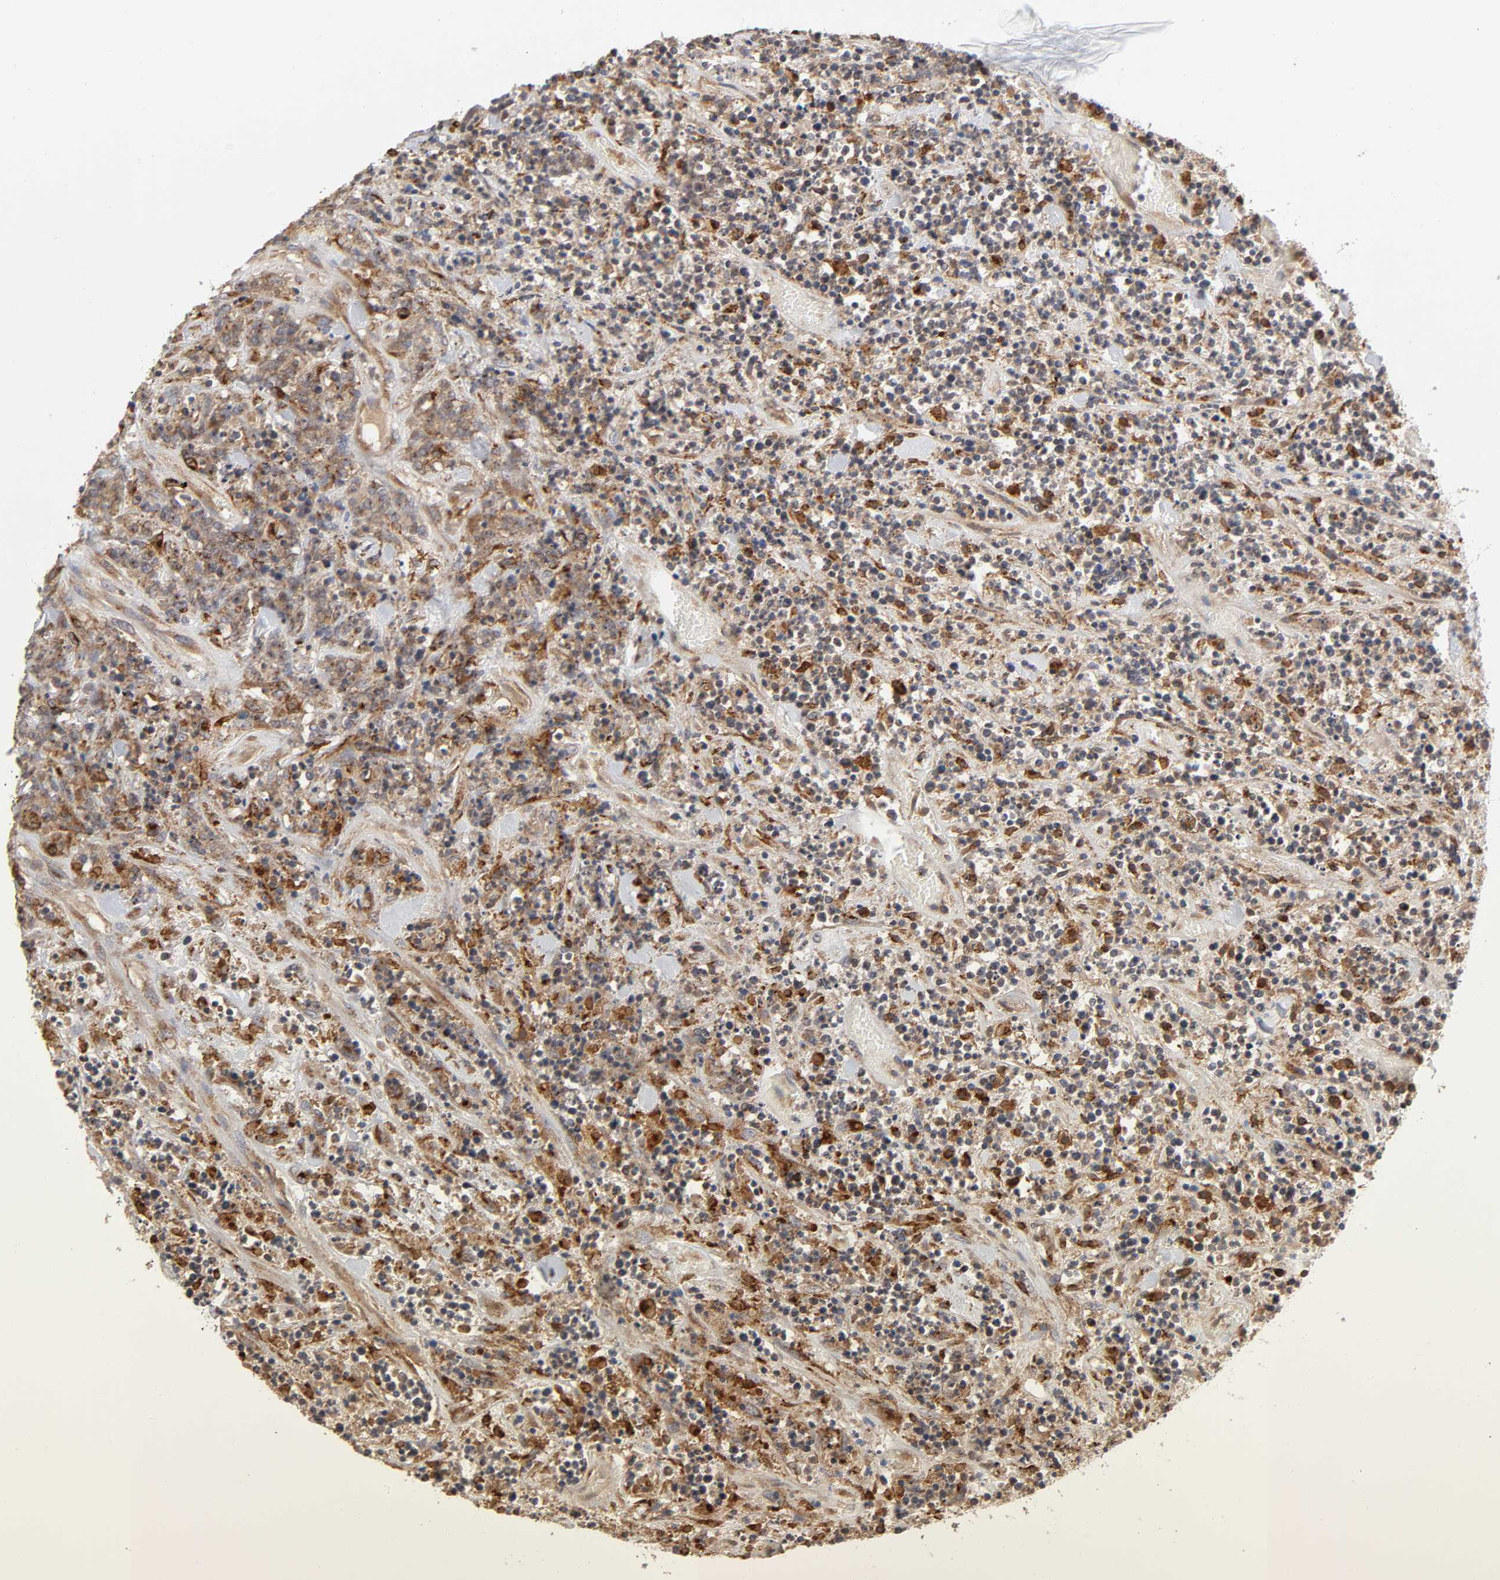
{"staining": {"intensity": "moderate", "quantity": ">75%", "location": "cytoplasmic/membranous"}, "tissue": "lymphoma", "cell_type": "Tumor cells", "image_type": "cancer", "snomed": [{"axis": "morphology", "description": "Malignant lymphoma, non-Hodgkin's type, High grade"}, {"axis": "topography", "description": "Soft tissue"}], "caption": "This is a micrograph of immunohistochemistry staining of high-grade malignant lymphoma, non-Hodgkin's type, which shows moderate positivity in the cytoplasmic/membranous of tumor cells.", "gene": "GNPTG", "patient": {"sex": "male", "age": 18}}